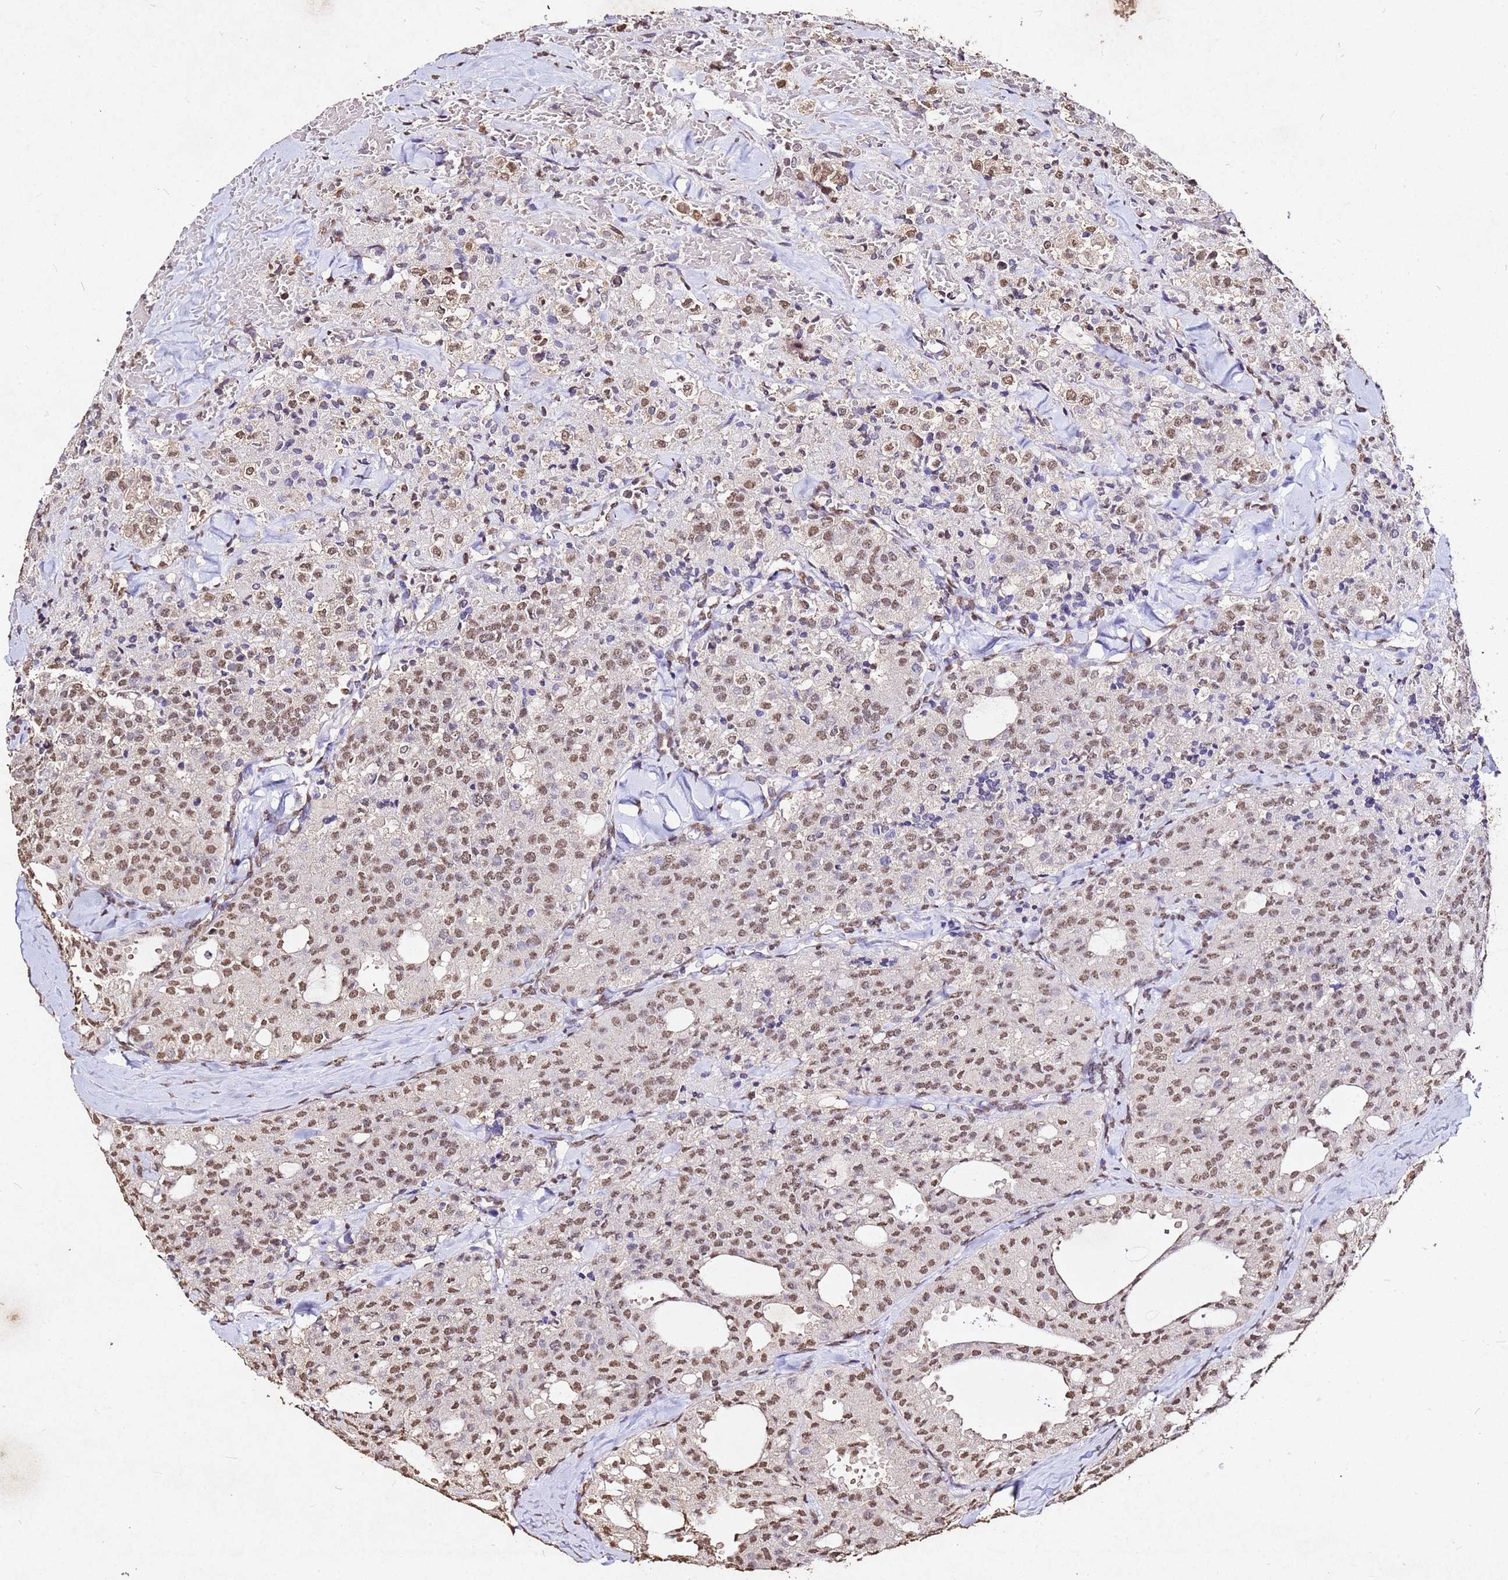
{"staining": {"intensity": "moderate", "quantity": ">75%", "location": "nuclear"}, "tissue": "thyroid cancer", "cell_type": "Tumor cells", "image_type": "cancer", "snomed": [{"axis": "morphology", "description": "Follicular adenoma carcinoma, NOS"}, {"axis": "topography", "description": "Thyroid gland"}], "caption": "DAB immunohistochemical staining of thyroid cancer (follicular adenoma carcinoma) reveals moderate nuclear protein staining in approximately >75% of tumor cells. Nuclei are stained in blue.", "gene": "MYOCD", "patient": {"sex": "male", "age": 75}}